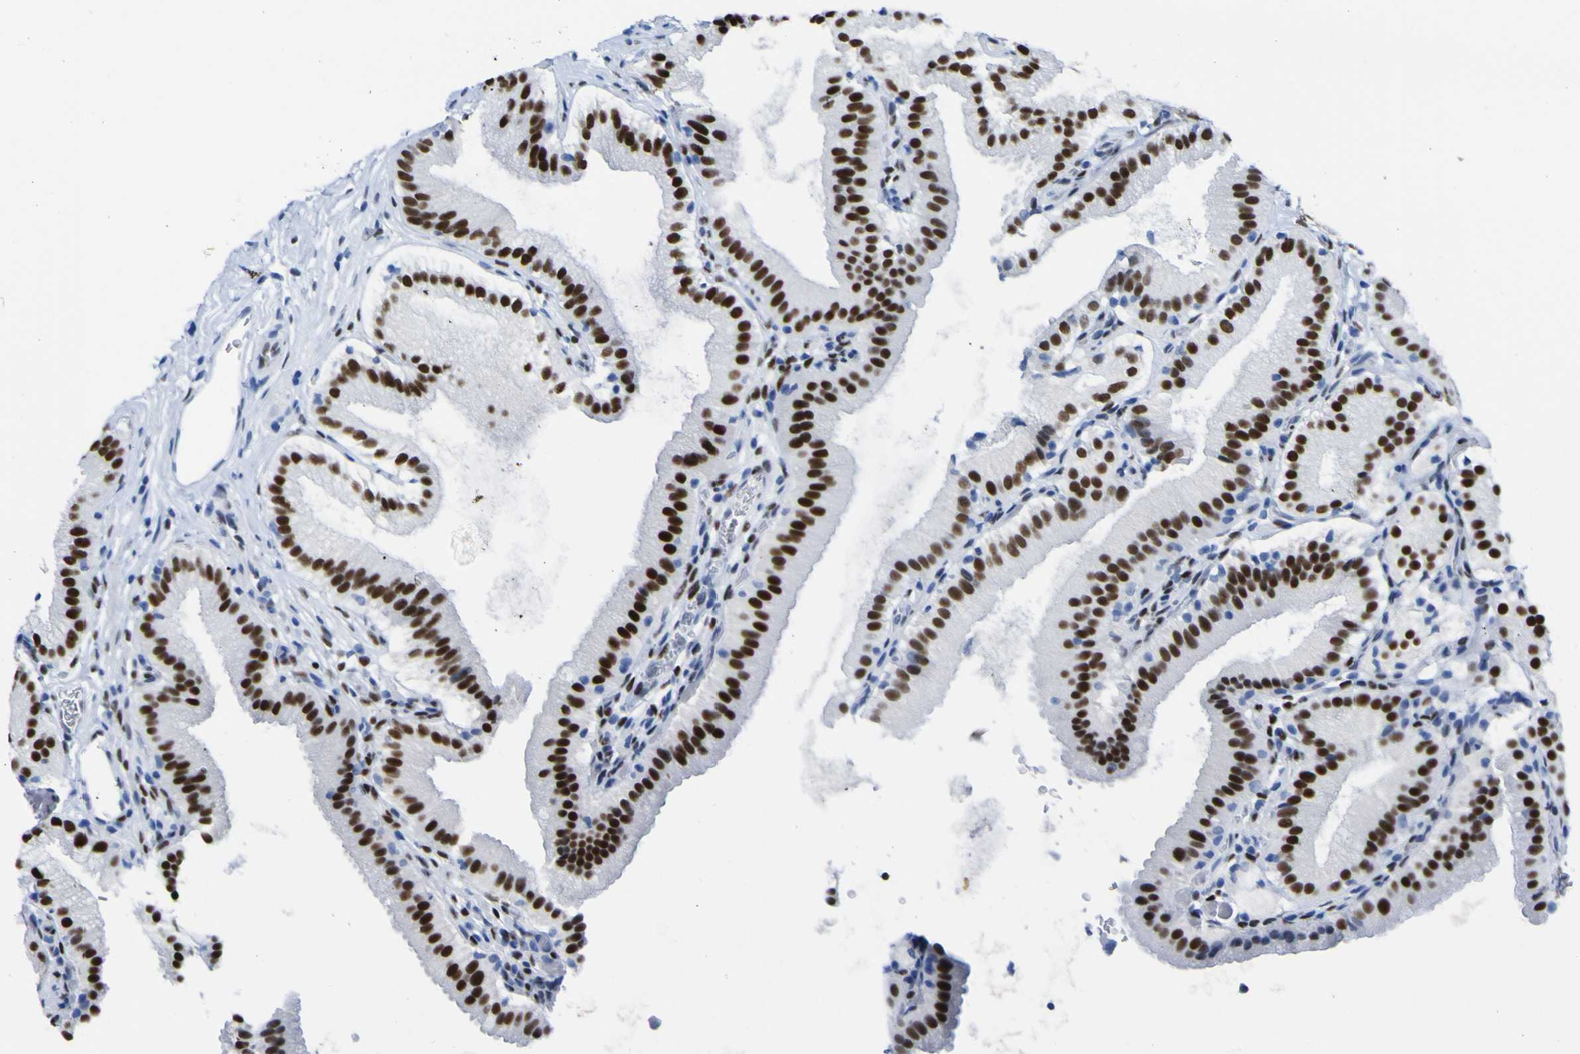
{"staining": {"intensity": "strong", "quantity": ">75%", "location": "nuclear"}, "tissue": "gallbladder", "cell_type": "Glandular cells", "image_type": "normal", "snomed": [{"axis": "morphology", "description": "Normal tissue, NOS"}, {"axis": "topography", "description": "Gallbladder"}], "caption": "Strong nuclear protein positivity is appreciated in approximately >75% of glandular cells in gallbladder.", "gene": "DACH1", "patient": {"sex": "male", "age": 54}}